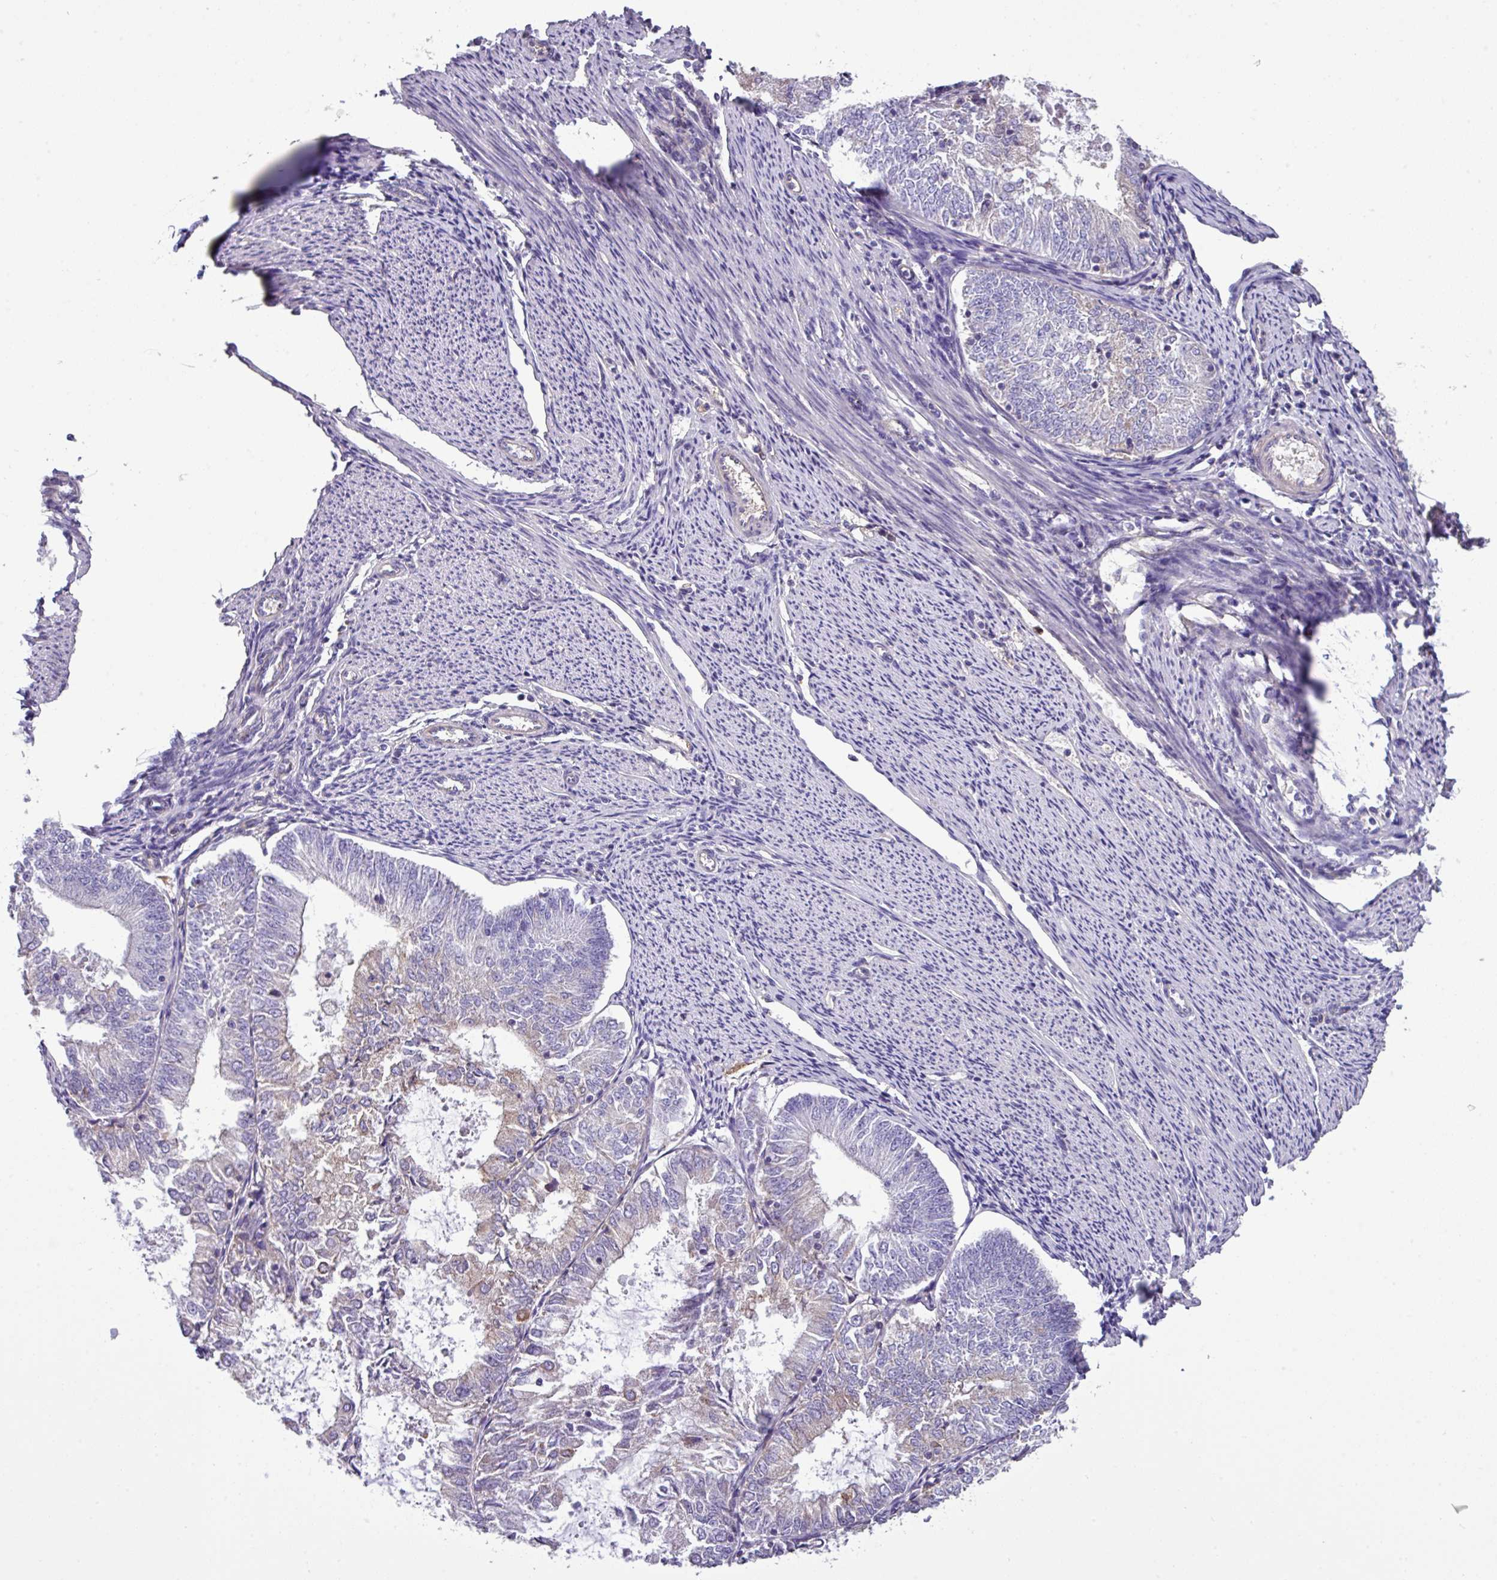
{"staining": {"intensity": "negative", "quantity": "none", "location": "none"}, "tissue": "endometrial cancer", "cell_type": "Tumor cells", "image_type": "cancer", "snomed": [{"axis": "morphology", "description": "Adenocarcinoma, NOS"}, {"axis": "topography", "description": "Endometrium"}], "caption": "Human endometrial adenocarcinoma stained for a protein using immunohistochemistry (IHC) demonstrates no positivity in tumor cells.", "gene": "SLC23A2", "patient": {"sex": "female", "age": 57}}